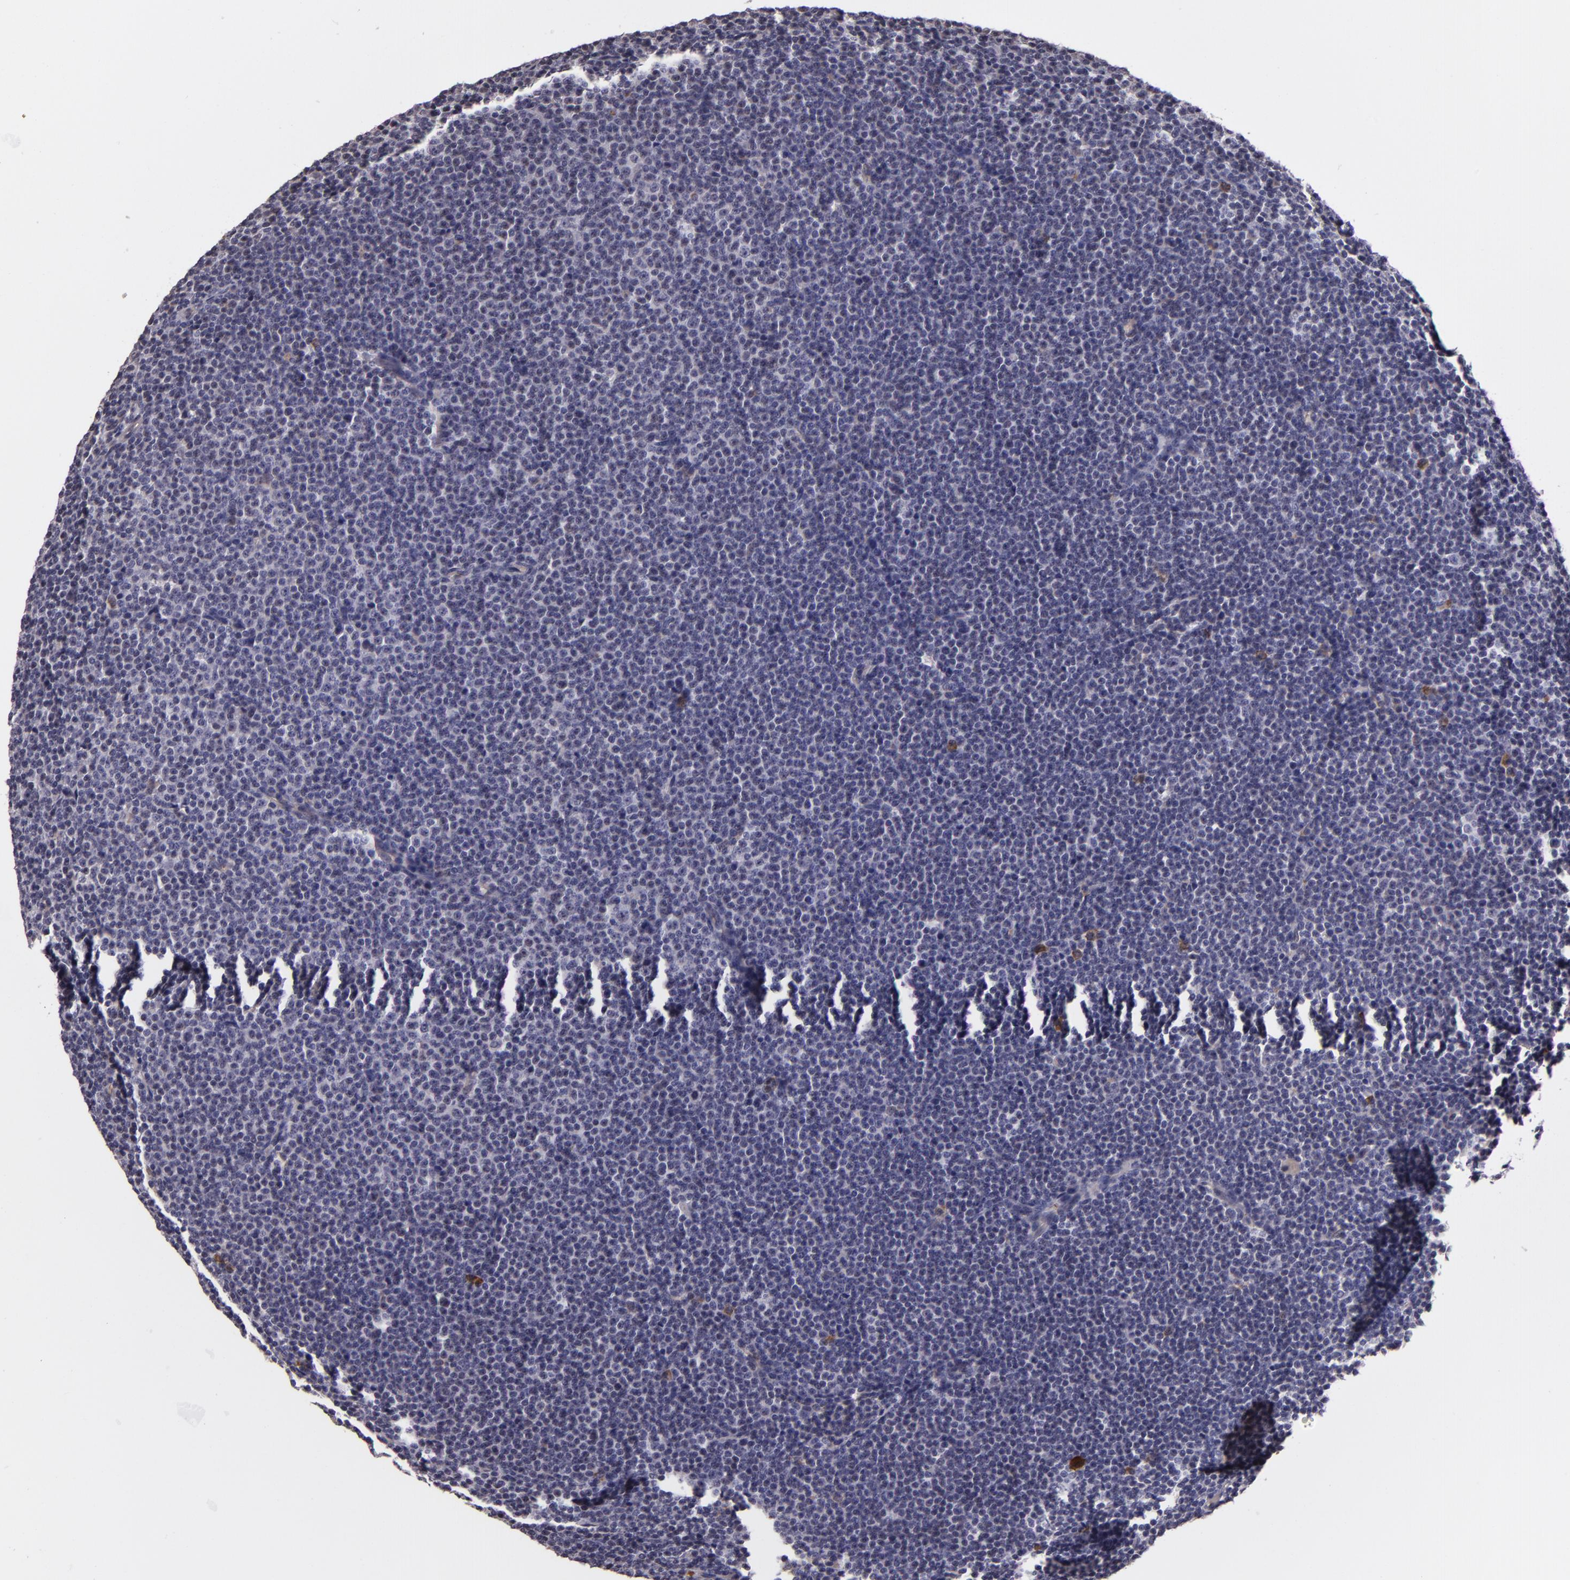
{"staining": {"intensity": "negative", "quantity": "none", "location": "none"}, "tissue": "lymphoma", "cell_type": "Tumor cells", "image_type": "cancer", "snomed": [{"axis": "morphology", "description": "Malignant lymphoma, non-Hodgkin's type, Low grade"}, {"axis": "topography", "description": "Lymph node"}], "caption": "Immunohistochemical staining of human lymphoma displays no significant expression in tumor cells. The staining is performed using DAB brown chromogen with nuclei counter-stained in using hematoxylin.", "gene": "SYTL4", "patient": {"sex": "female", "age": 69}}